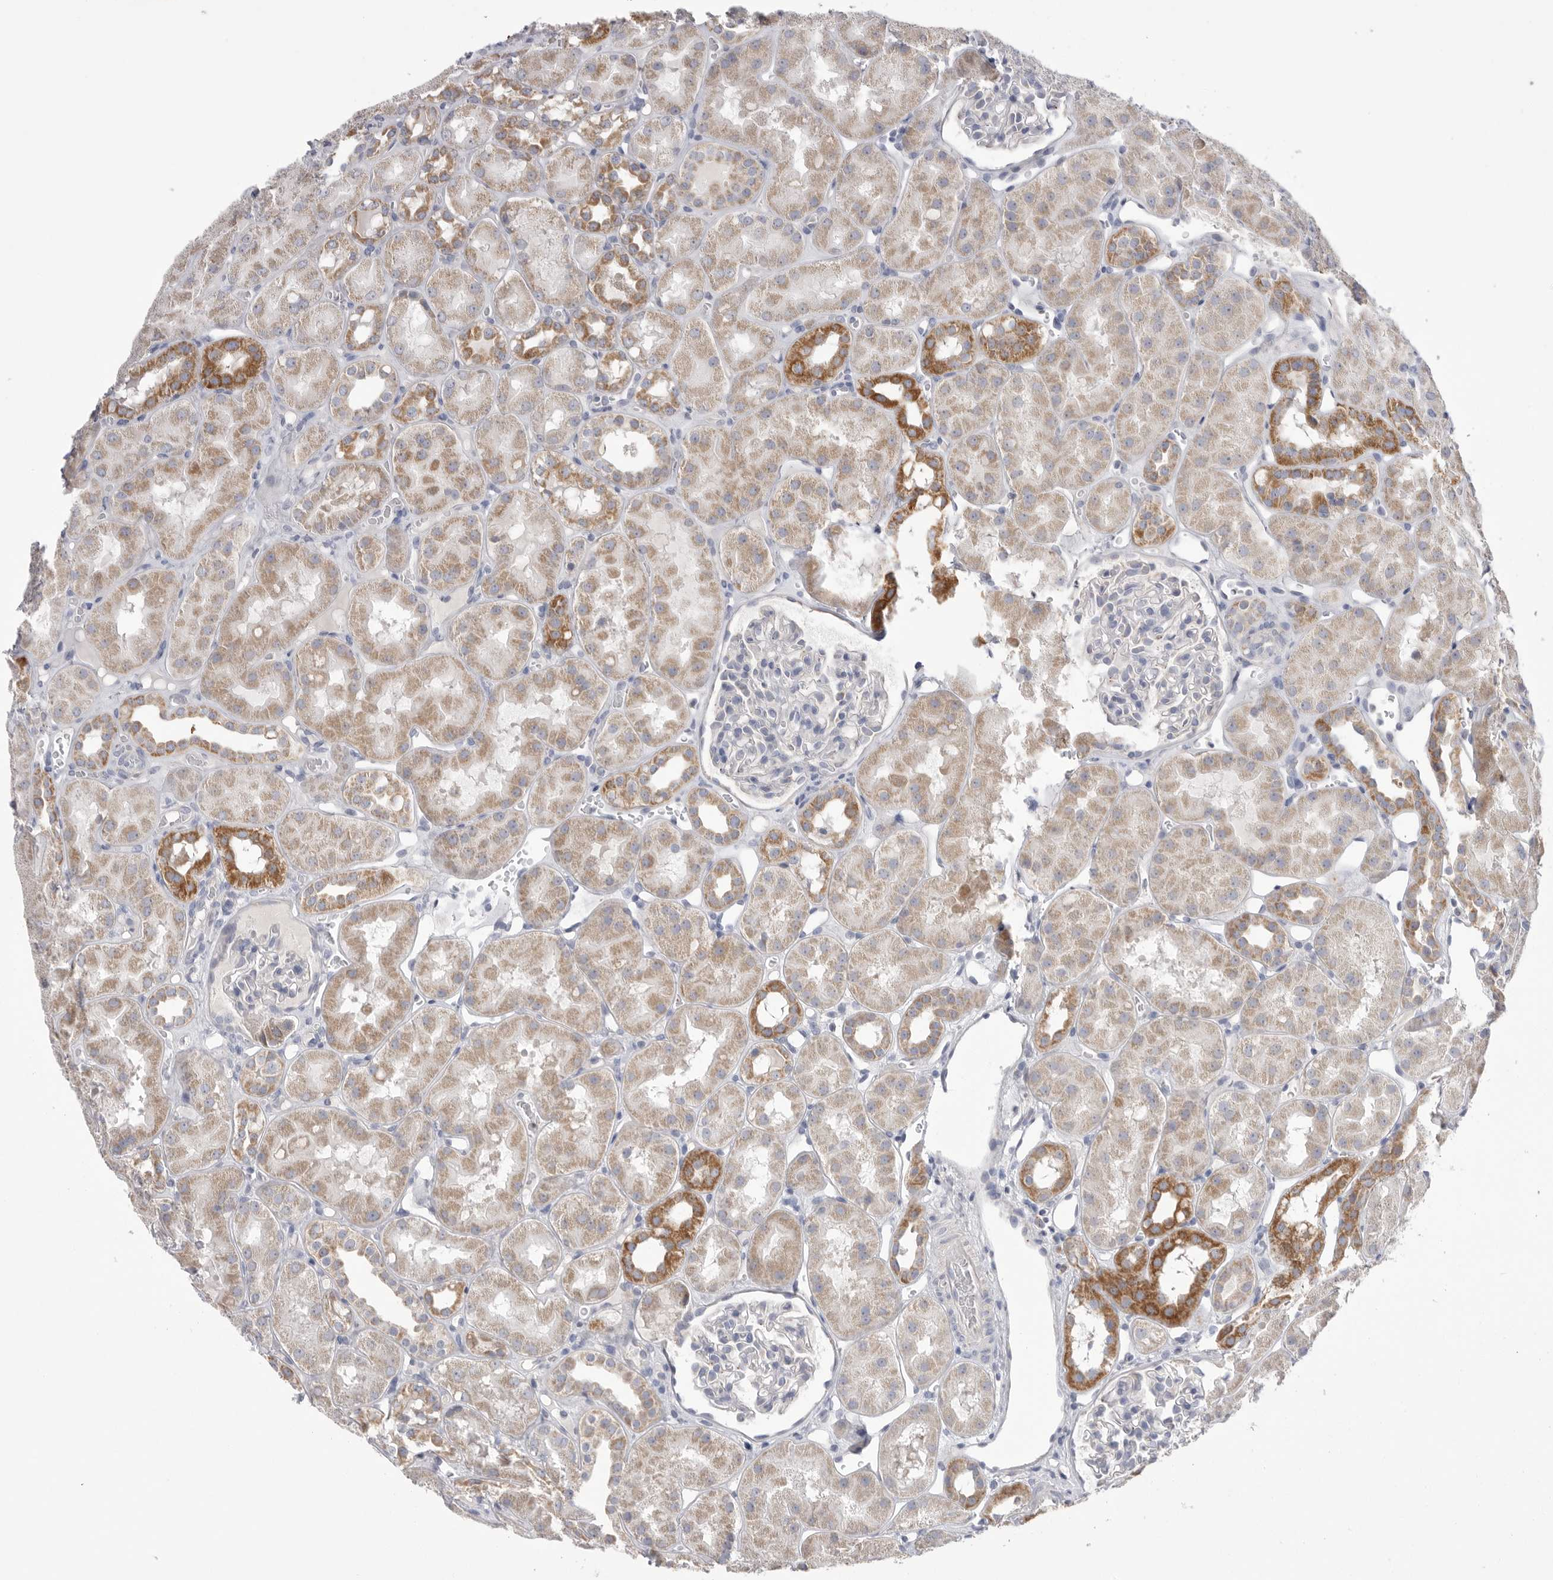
{"staining": {"intensity": "negative", "quantity": "none", "location": "none"}, "tissue": "kidney", "cell_type": "Cells in glomeruli", "image_type": "normal", "snomed": [{"axis": "morphology", "description": "Normal tissue, NOS"}, {"axis": "topography", "description": "Kidney"}], "caption": "This is an IHC micrograph of normal human kidney. There is no staining in cells in glomeruli.", "gene": "VDAC3", "patient": {"sex": "male", "age": 16}}